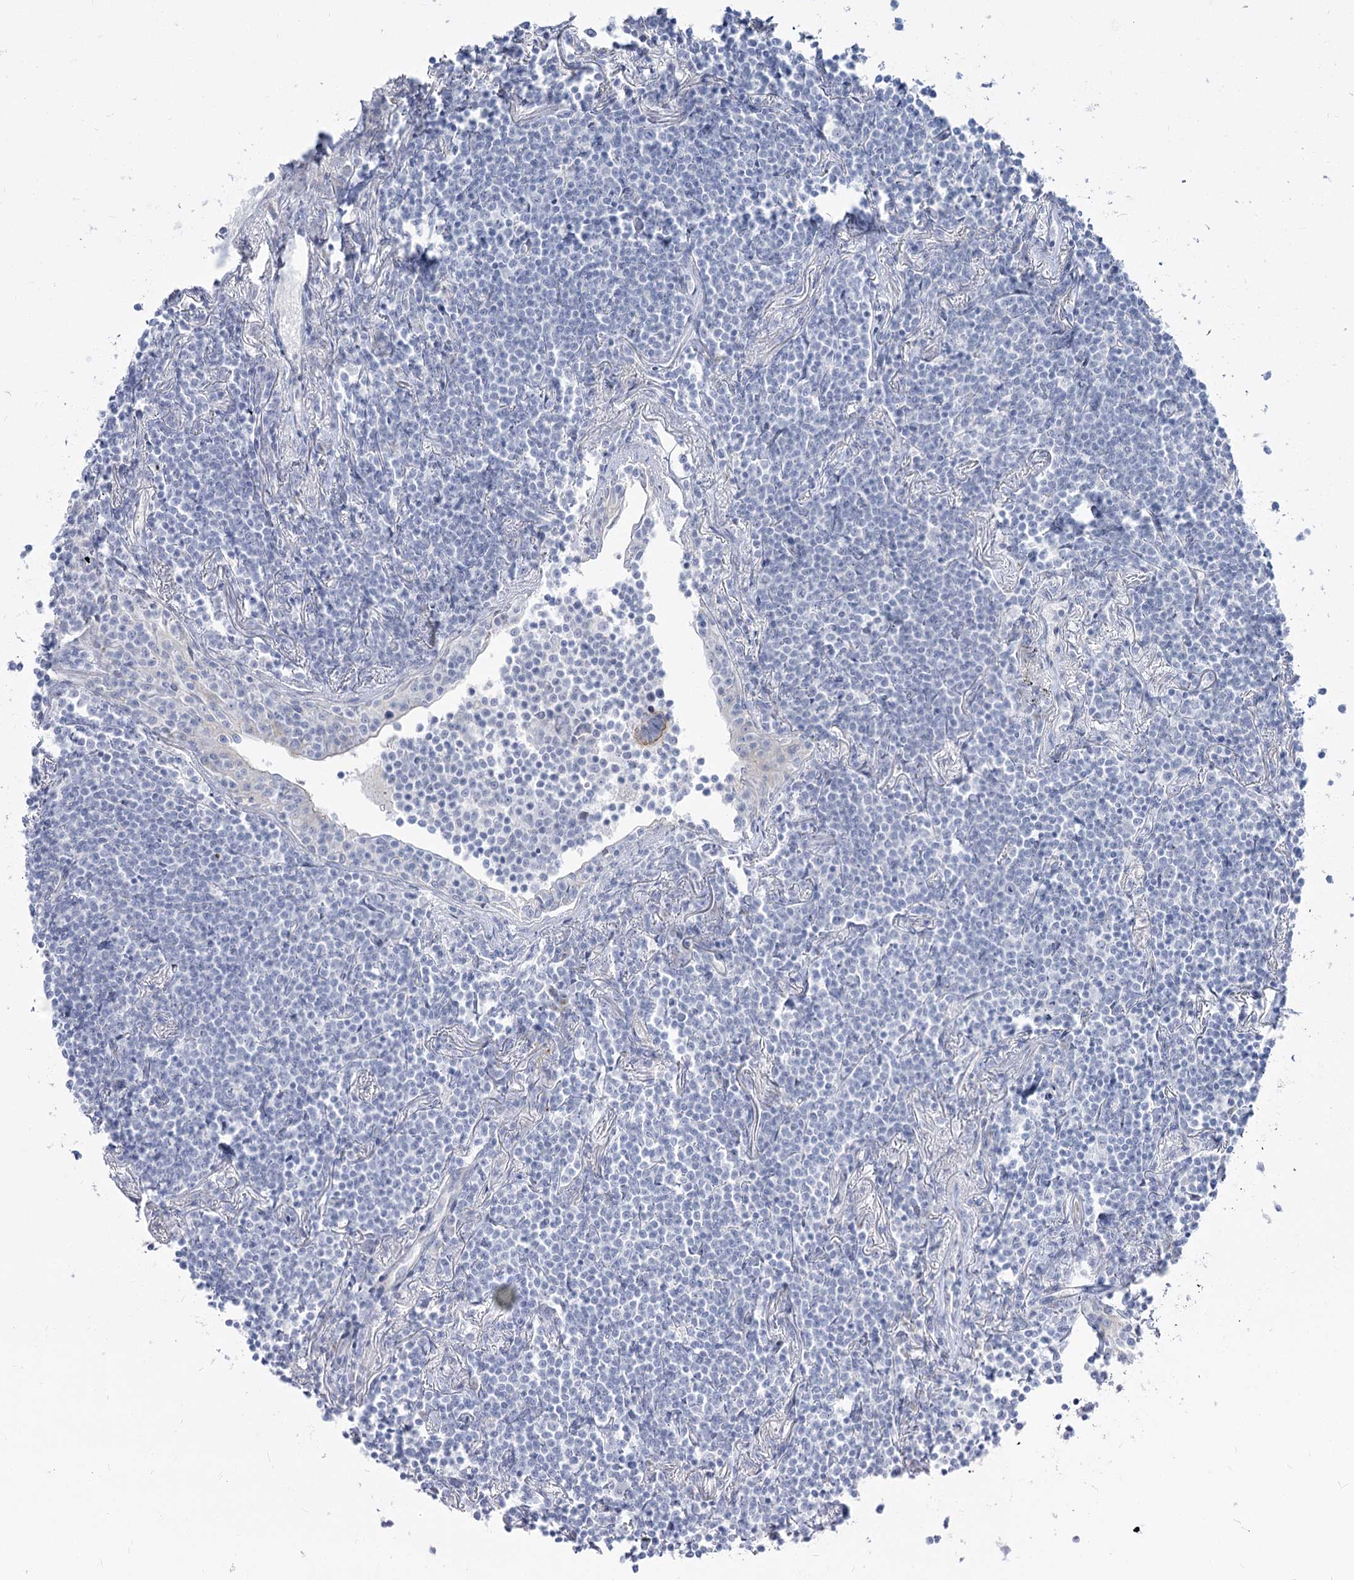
{"staining": {"intensity": "negative", "quantity": "none", "location": "none"}, "tissue": "lymphoma", "cell_type": "Tumor cells", "image_type": "cancer", "snomed": [{"axis": "morphology", "description": "Malignant lymphoma, non-Hodgkin's type, Low grade"}, {"axis": "topography", "description": "Lung"}], "caption": "This micrograph is of lymphoma stained with immunohistochemistry to label a protein in brown with the nuclei are counter-stained blue. There is no expression in tumor cells.", "gene": "SUOX", "patient": {"sex": "female", "age": 71}}